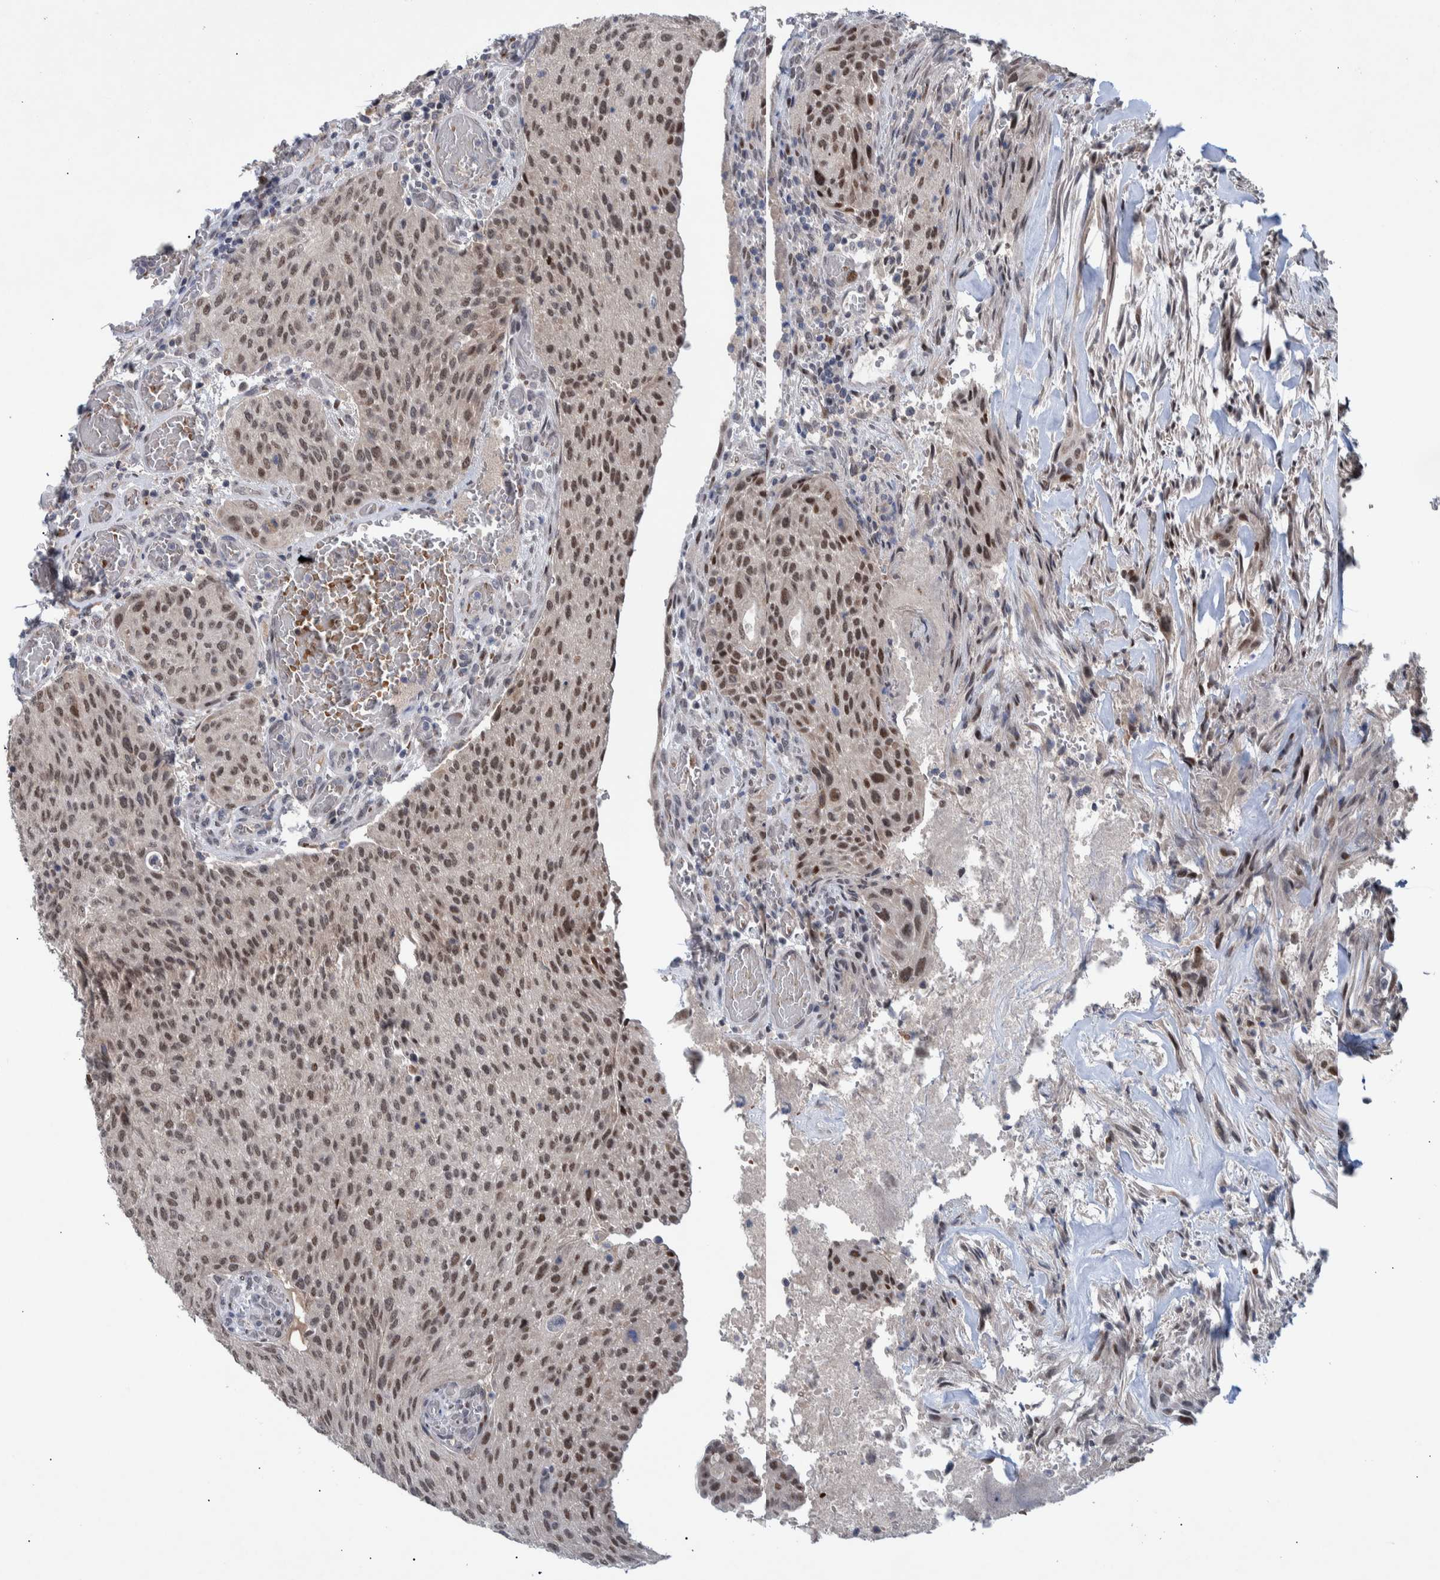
{"staining": {"intensity": "moderate", "quantity": ">75%", "location": "nuclear"}, "tissue": "urothelial cancer", "cell_type": "Tumor cells", "image_type": "cancer", "snomed": [{"axis": "morphology", "description": "Urothelial carcinoma, Low grade"}, {"axis": "morphology", "description": "Urothelial carcinoma, High grade"}, {"axis": "topography", "description": "Urinary bladder"}], "caption": "Immunohistochemical staining of human high-grade urothelial carcinoma reveals medium levels of moderate nuclear protein positivity in about >75% of tumor cells.", "gene": "ESRP1", "patient": {"sex": "male", "age": 35}}